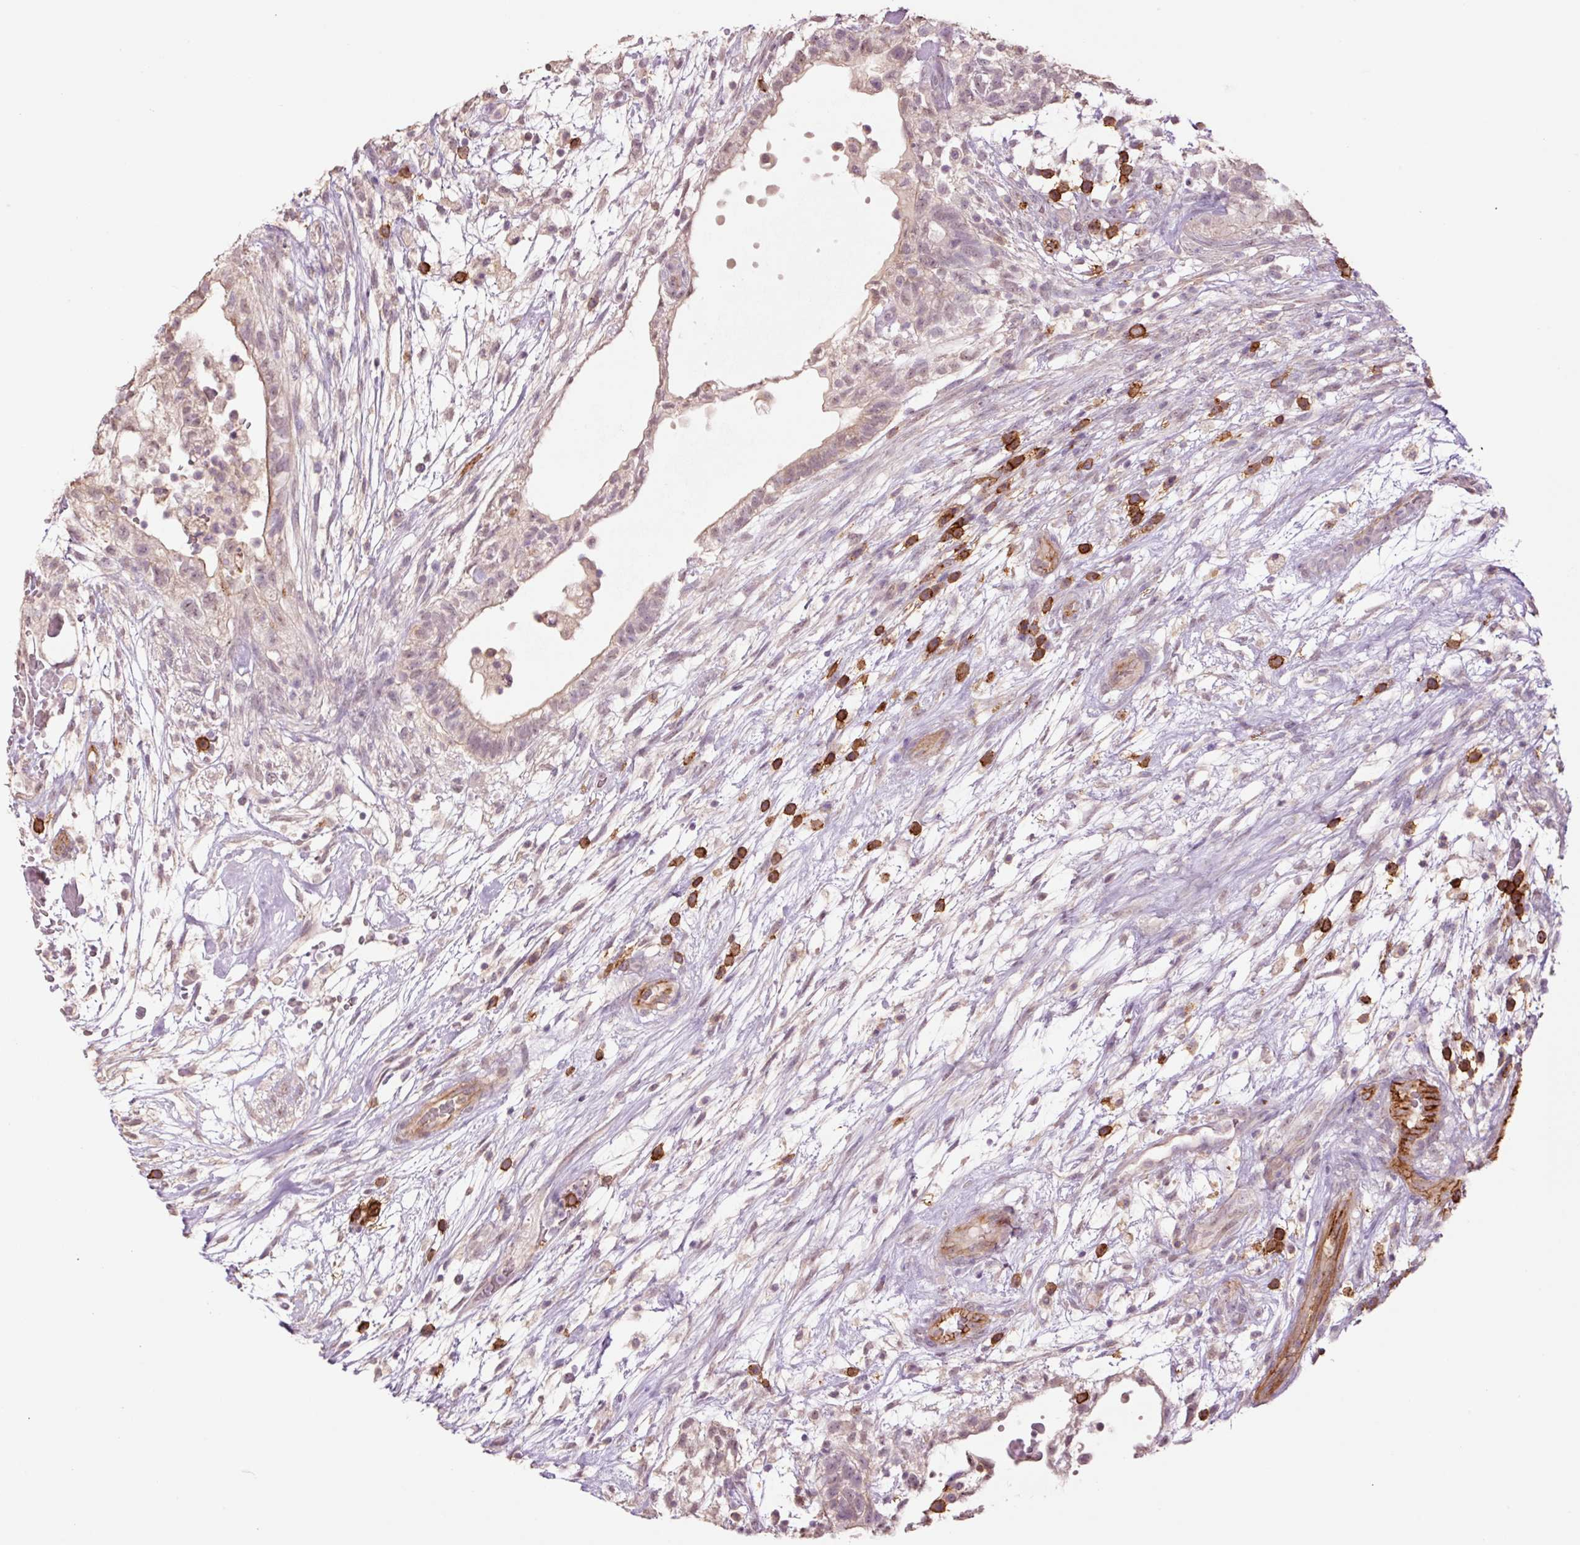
{"staining": {"intensity": "weak", "quantity": "25%-75%", "location": "cytoplasmic/membranous"}, "tissue": "testis cancer", "cell_type": "Tumor cells", "image_type": "cancer", "snomed": [{"axis": "morphology", "description": "Carcinoma, Embryonal, NOS"}, {"axis": "topography", "description": "Testis"}], "caption": "Testis embryonal carcinoma stained with a protein marker shows weak staining in tumor cells.", "gene": "SLC1A4", "patient": {"sex": "male", "age": 32}}